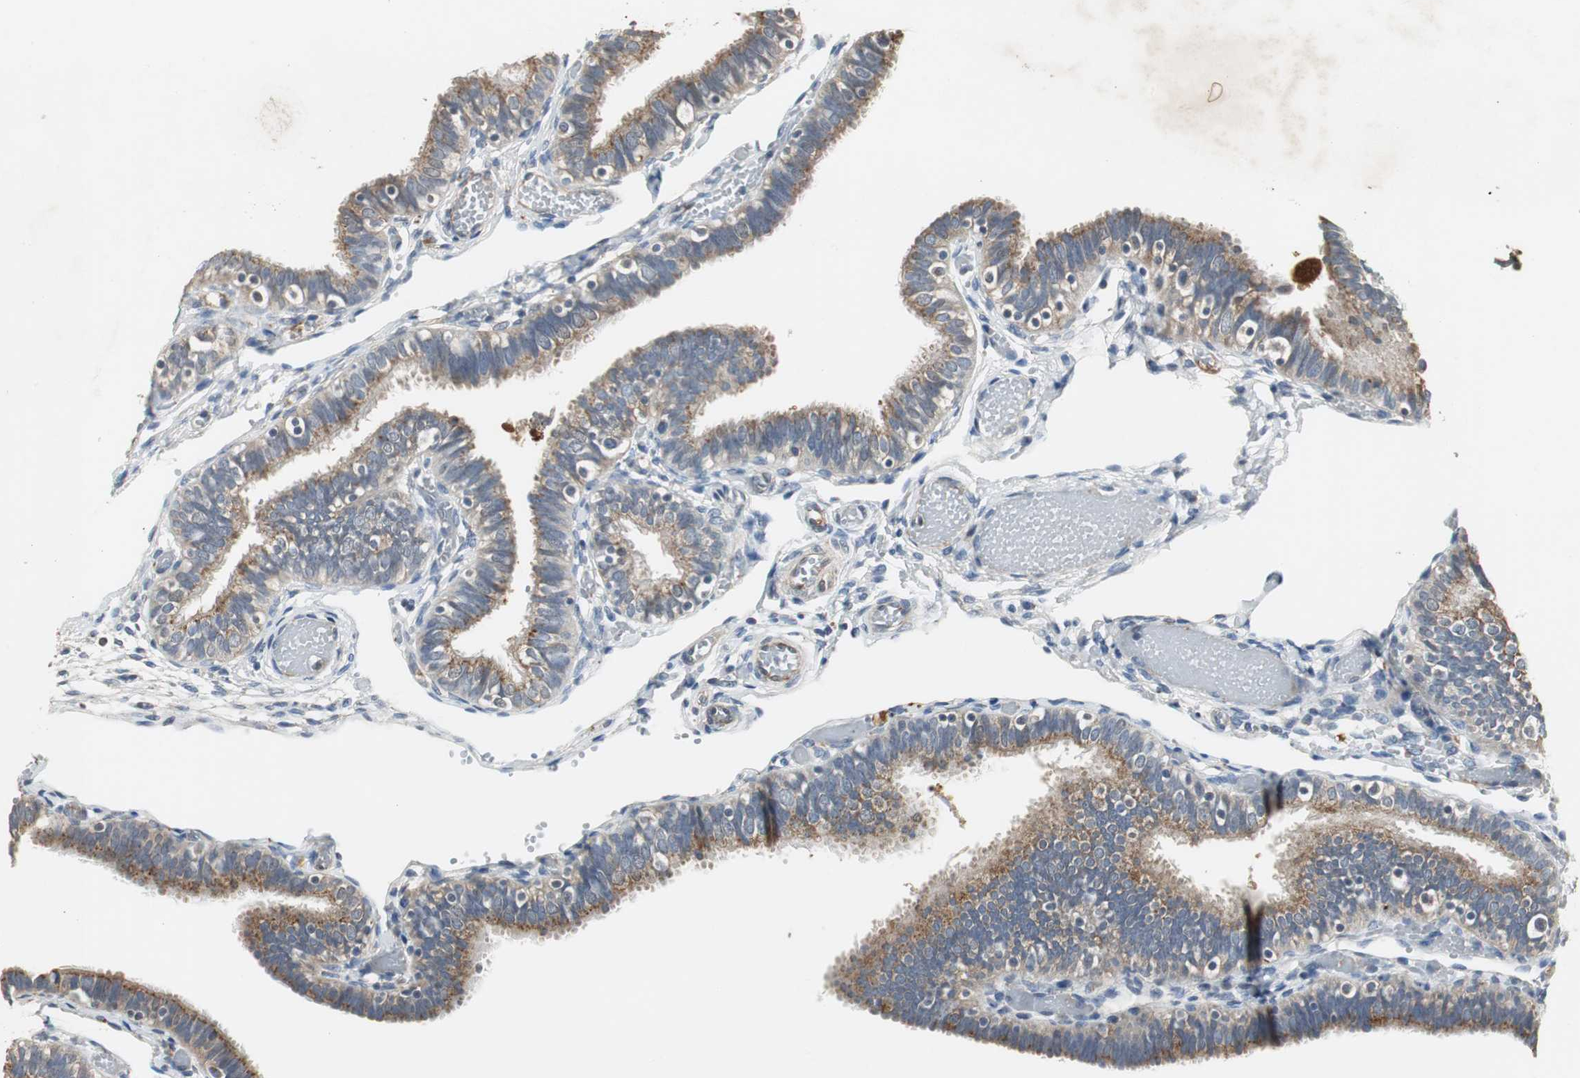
{"staining": {"intensity": "moderate", "quantity": ">75%", "location": "cytoplasmic/membranous"}, "tissue": "fallopian tube", "cell_type": "Glandular cells", "image_type": "normal", "snomed": [{"axis": "morphology", "description": "Normal tissue, NOS"}, {"axis": "topography", "description": "Fallopian tube"}], "caption": "A micrograph showing moderate cytoplasmic/membranous staining in approximately >75% of glandular cells in unremarkable fallopian tube, as visualized by brown immunohistochemical staining.", "gene": "JTB", "patient": {"sex": "female", "age": 46}}